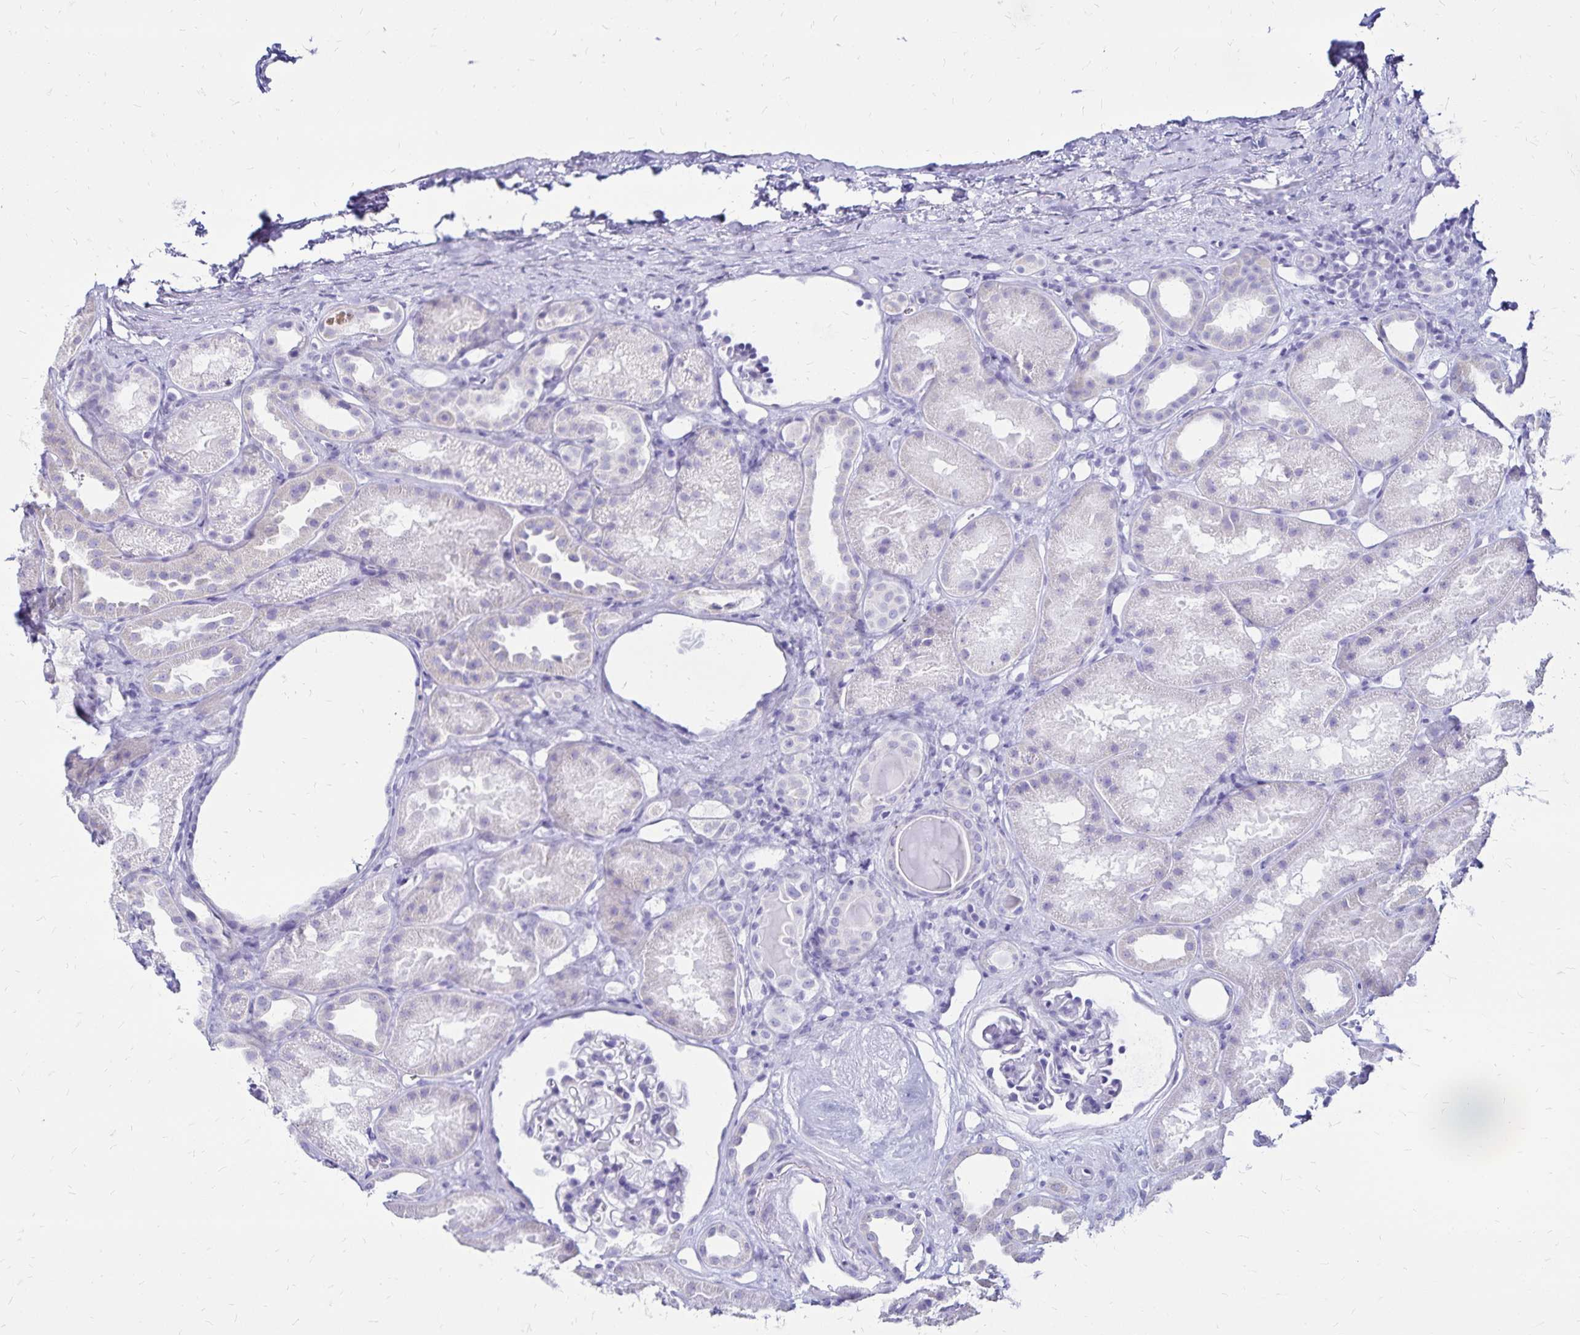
{"staining": {"intensity": "negative", "quantity": "none", "location": "none"}, "tissue": "kidney", "cell_type": "Cells in glomeruli", "image_type": "normal", "snomed": [{"axis": "morphology", "description": "Normal tissue, NOS"}, {"axis": "topography", "description": "Kidney"}], "caption": "The histopathology image exhibits no significant staining in cells in glomeruli of kidney.", "gene": "LIN28B", "patient": {"sex": "male", "age": 61}}